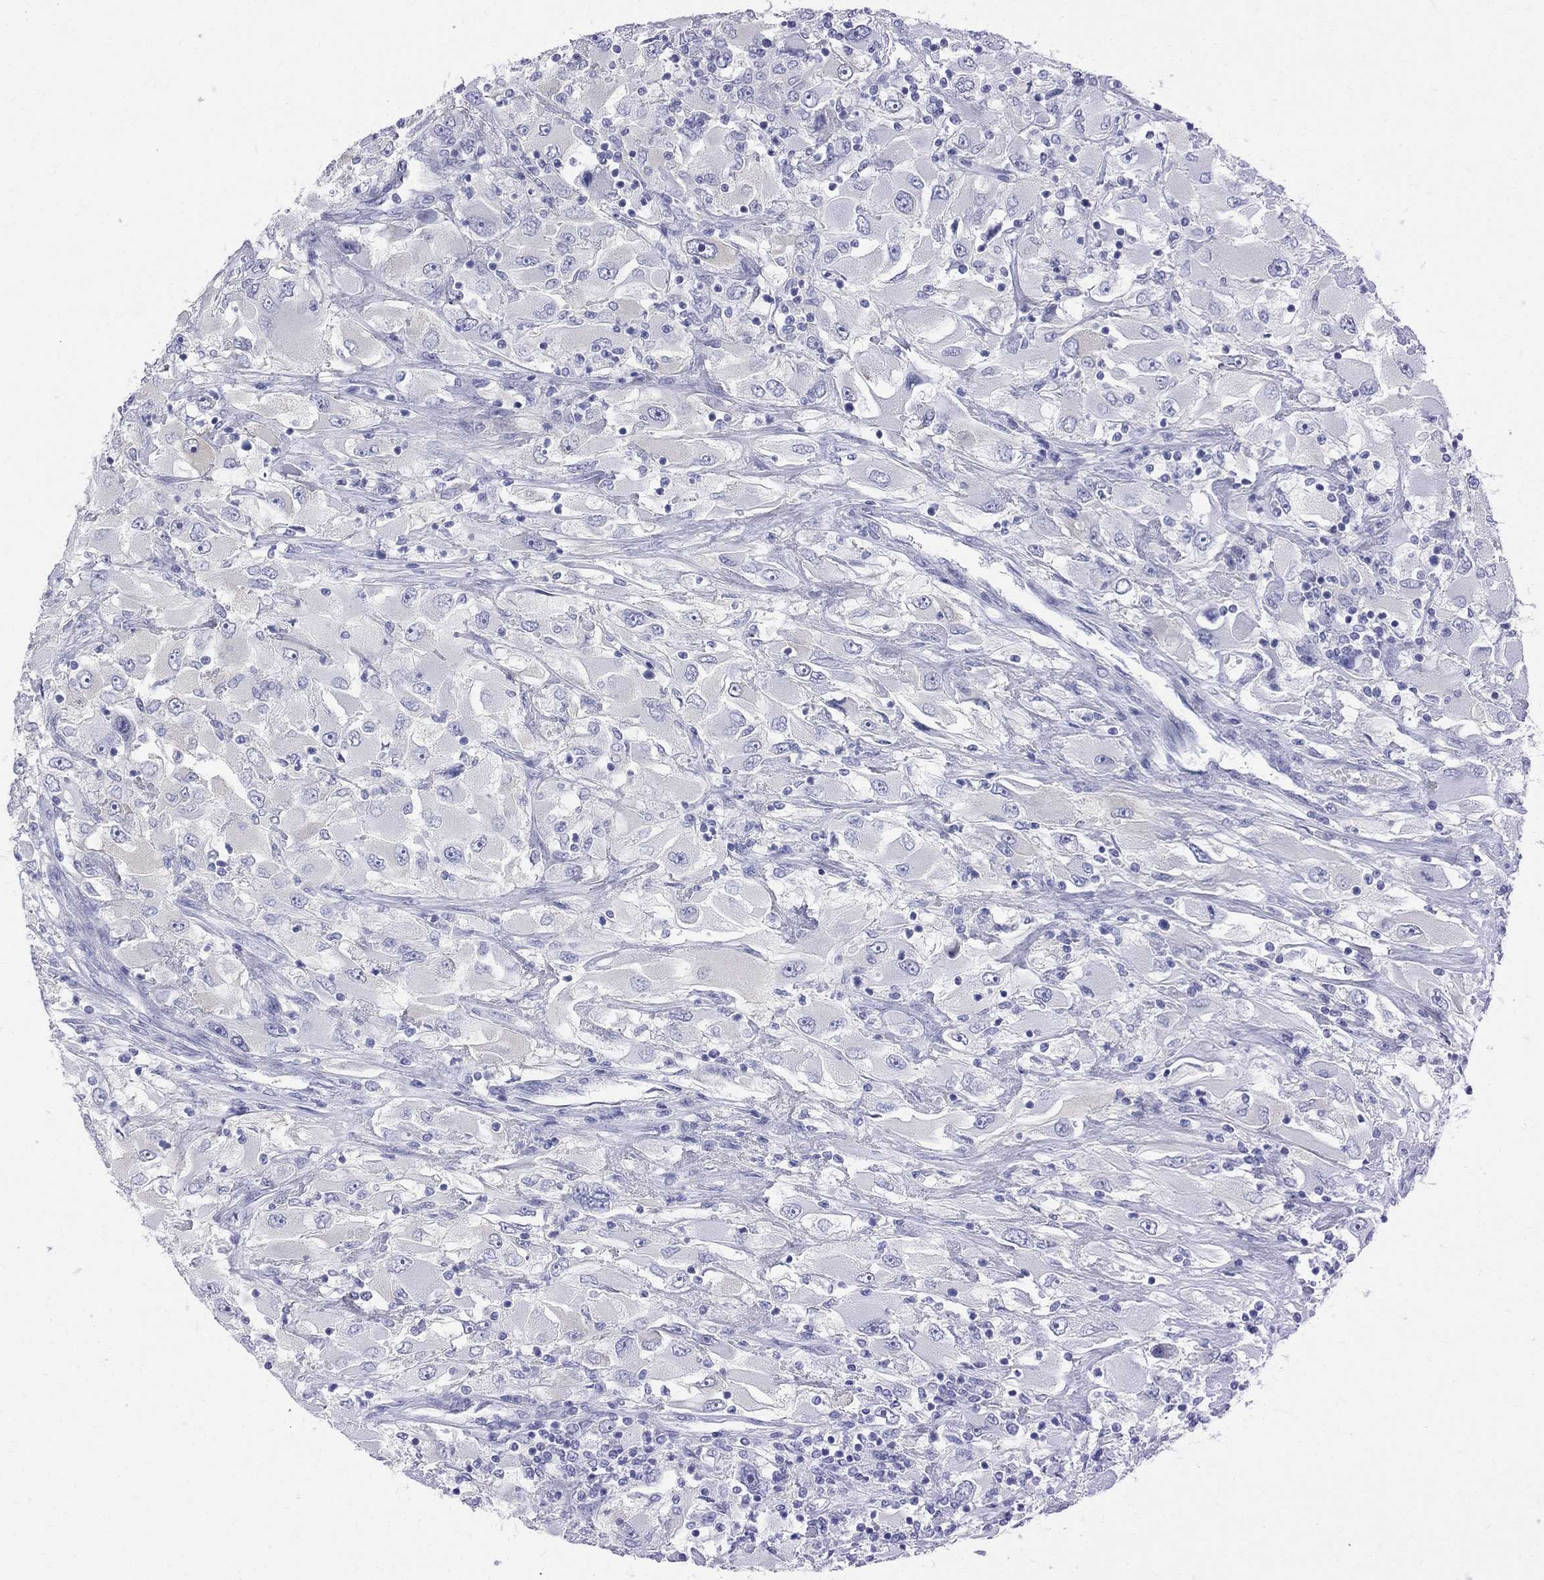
{"staining": {"intensity": "negative", "quantity": "none", "location": "none"}, "tissue": "renal cancer", "cell_type": "Tumor cells", "image_type": "cancer", "snomed": [{"axis": "morphology", "description": "Adenocarcinoma, NOS"}, {"axis": "topography", "description": "Kidney"}], "caption": "Photomicrograph shows no protein expression in tumor cells of adenocarcinoma (renal) tissue.", "gene": "MAGEB6", "patient": {"sex": "female", "age": 52}}